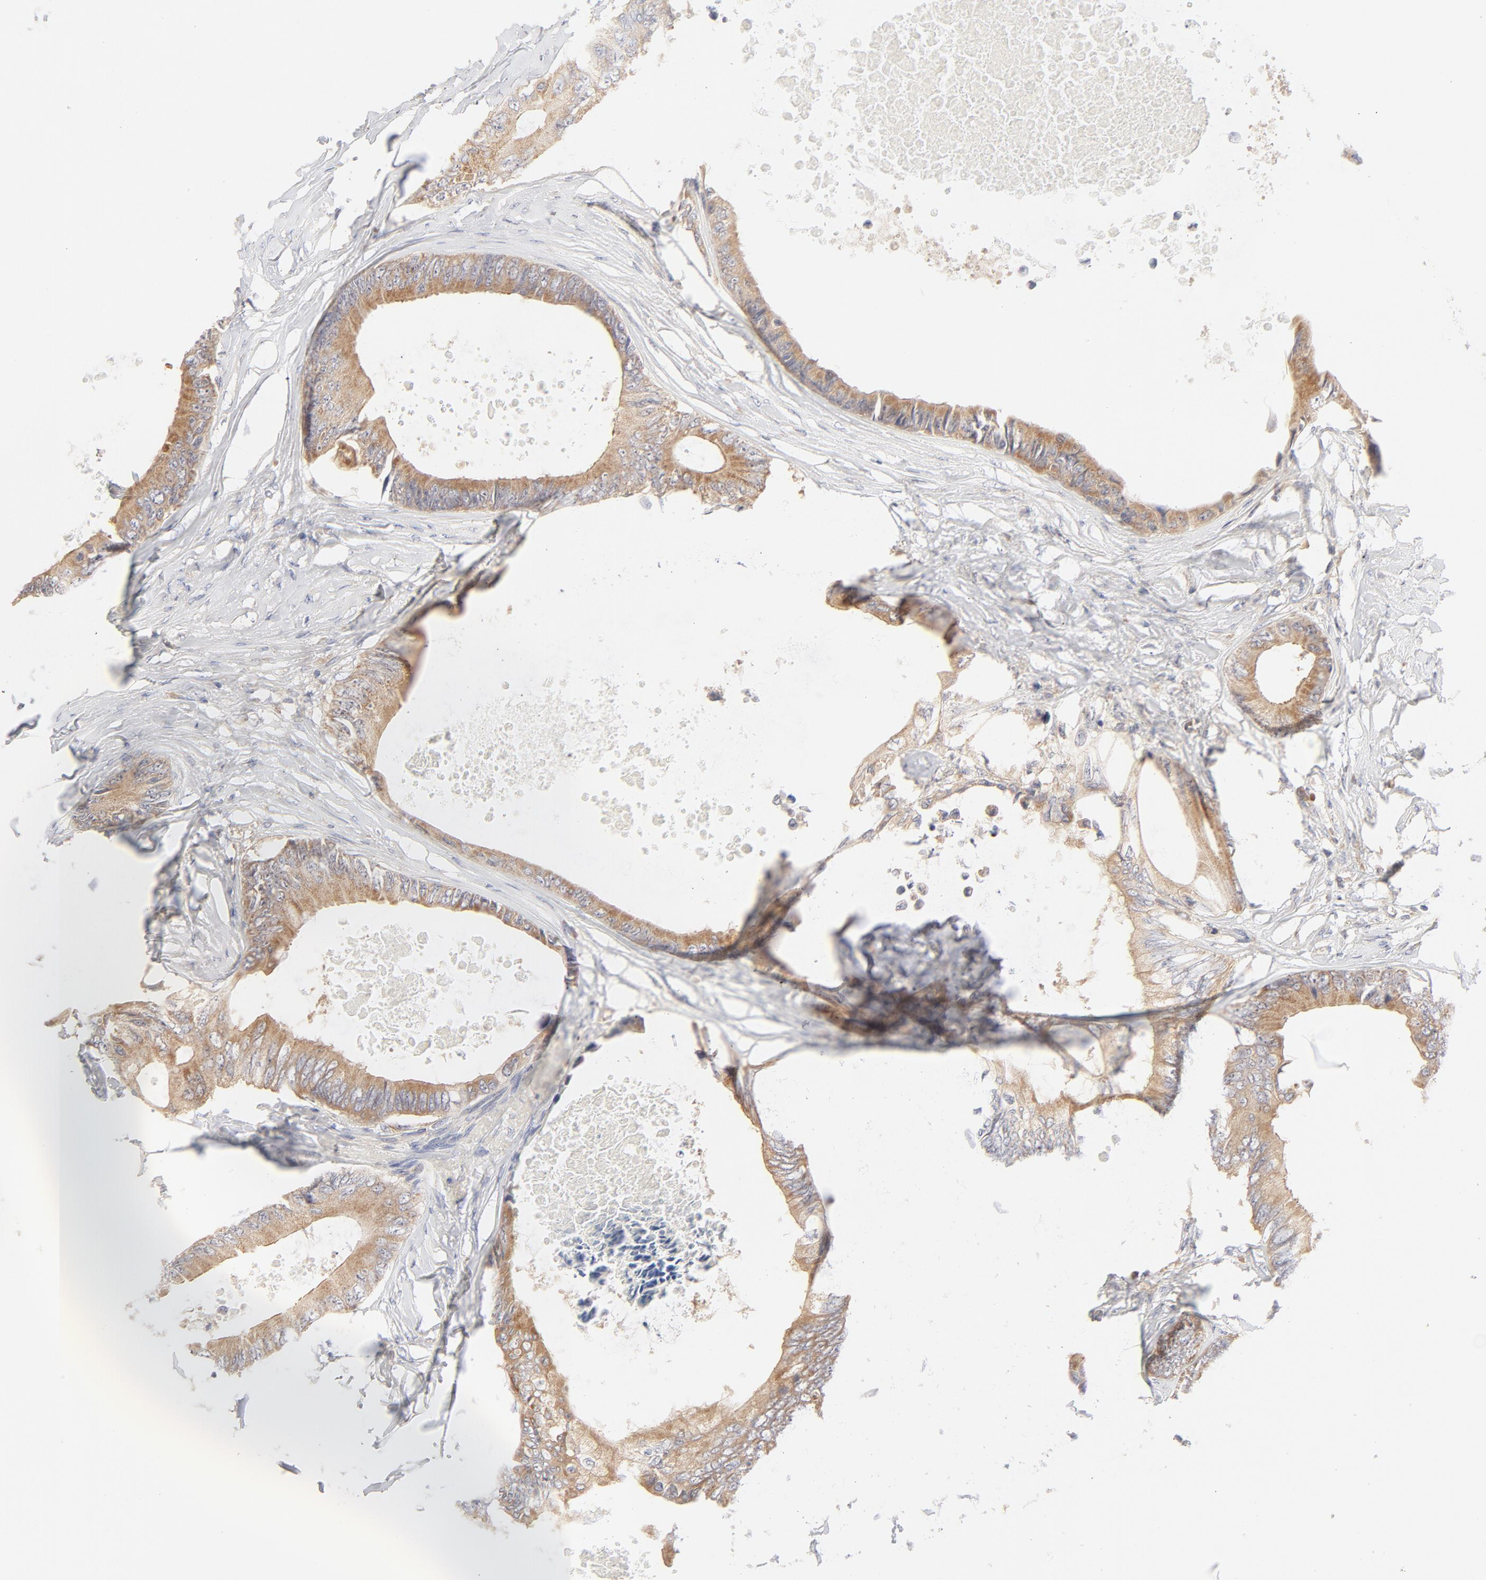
{"staining": {"intensity": "moderate", "quantity": ">75%", "location": "cytoplasmic/membranous"}, "tissue": "colorectal cancer", "cell_type": "Tumor cells", "image_type": "cancer", "snomed": [{"axis": "morphology", "description": "Normal tissue, NOS"}, {"axis": "morphology", "description": "Adenocarcinoma, NOS"}, {"axis": "topography", "description": "Rectum"}, {"axis": "topography", "description": "Peripheral nerve tissue"}], "caption": "Colorectal cancer (adenocarcinoma) stained for a protein (brown) displays moderate cytoplasmic/membranous positive positivity in approximately >75% of tumor cells.", "gene": "MTERF2", "patient": {"sex": "female", "age": 77}}